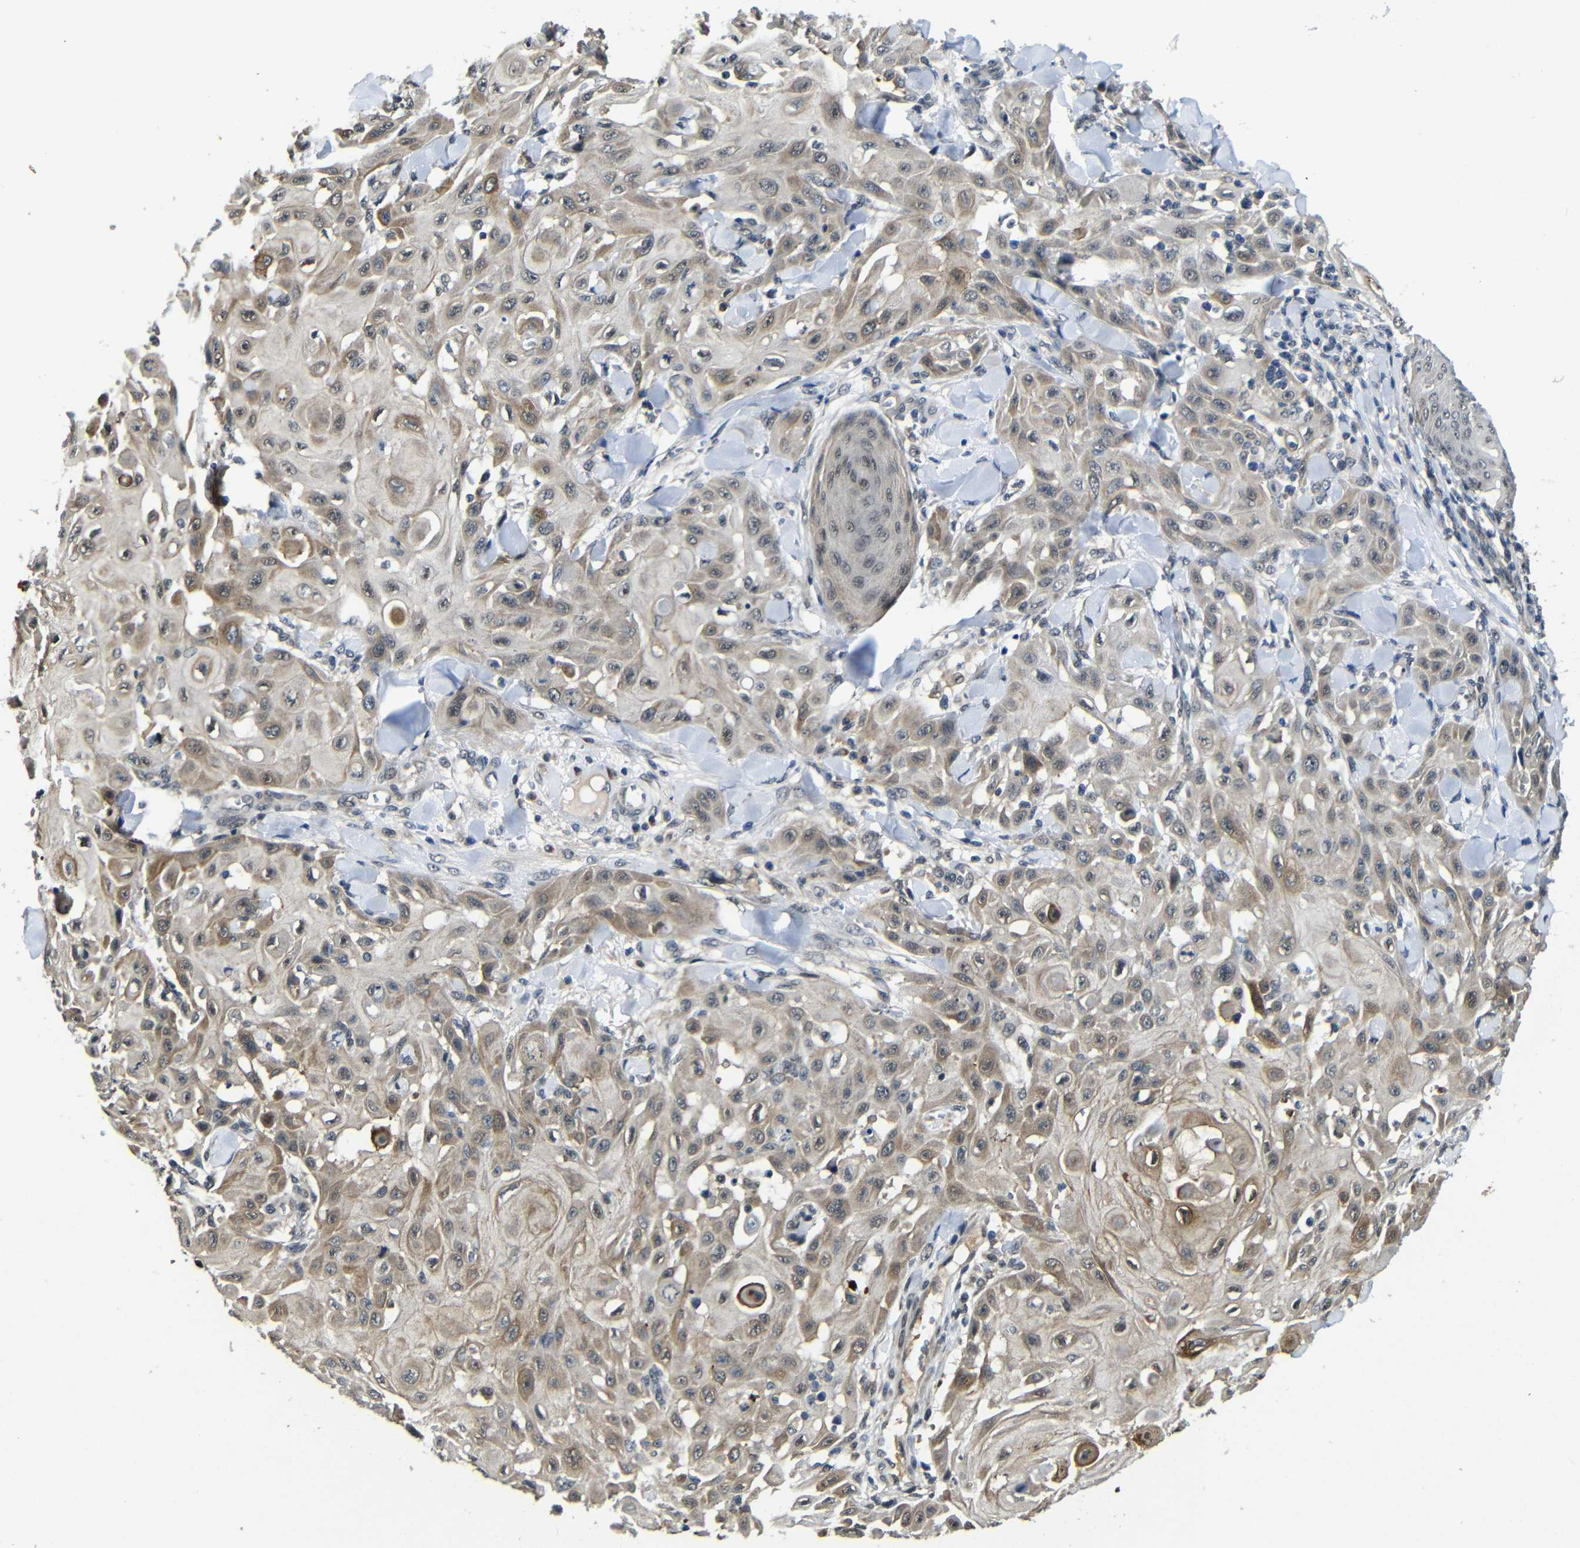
{"staining": {"intensity": "moderate", "quantity": "25%-75%", "location": "cytoplasmic/membranous"}, "tissue": "skin cancer", "cell_type": "Tumor cells", "image_type": "cancer", "snomed": [{"axis": "morphology", "description": "Squamous cell carcinoma, NOS"}, {"axis": "topography", "description": "Skin"}], "caption": "The immunohistochemical stain labels moderate cytoplasmic/membranous expression in tumor cells of squamous cell carcinoma (skin) tissue.", "gene": "FAM172A", "patient": {"sex": "male", "age": 24}}